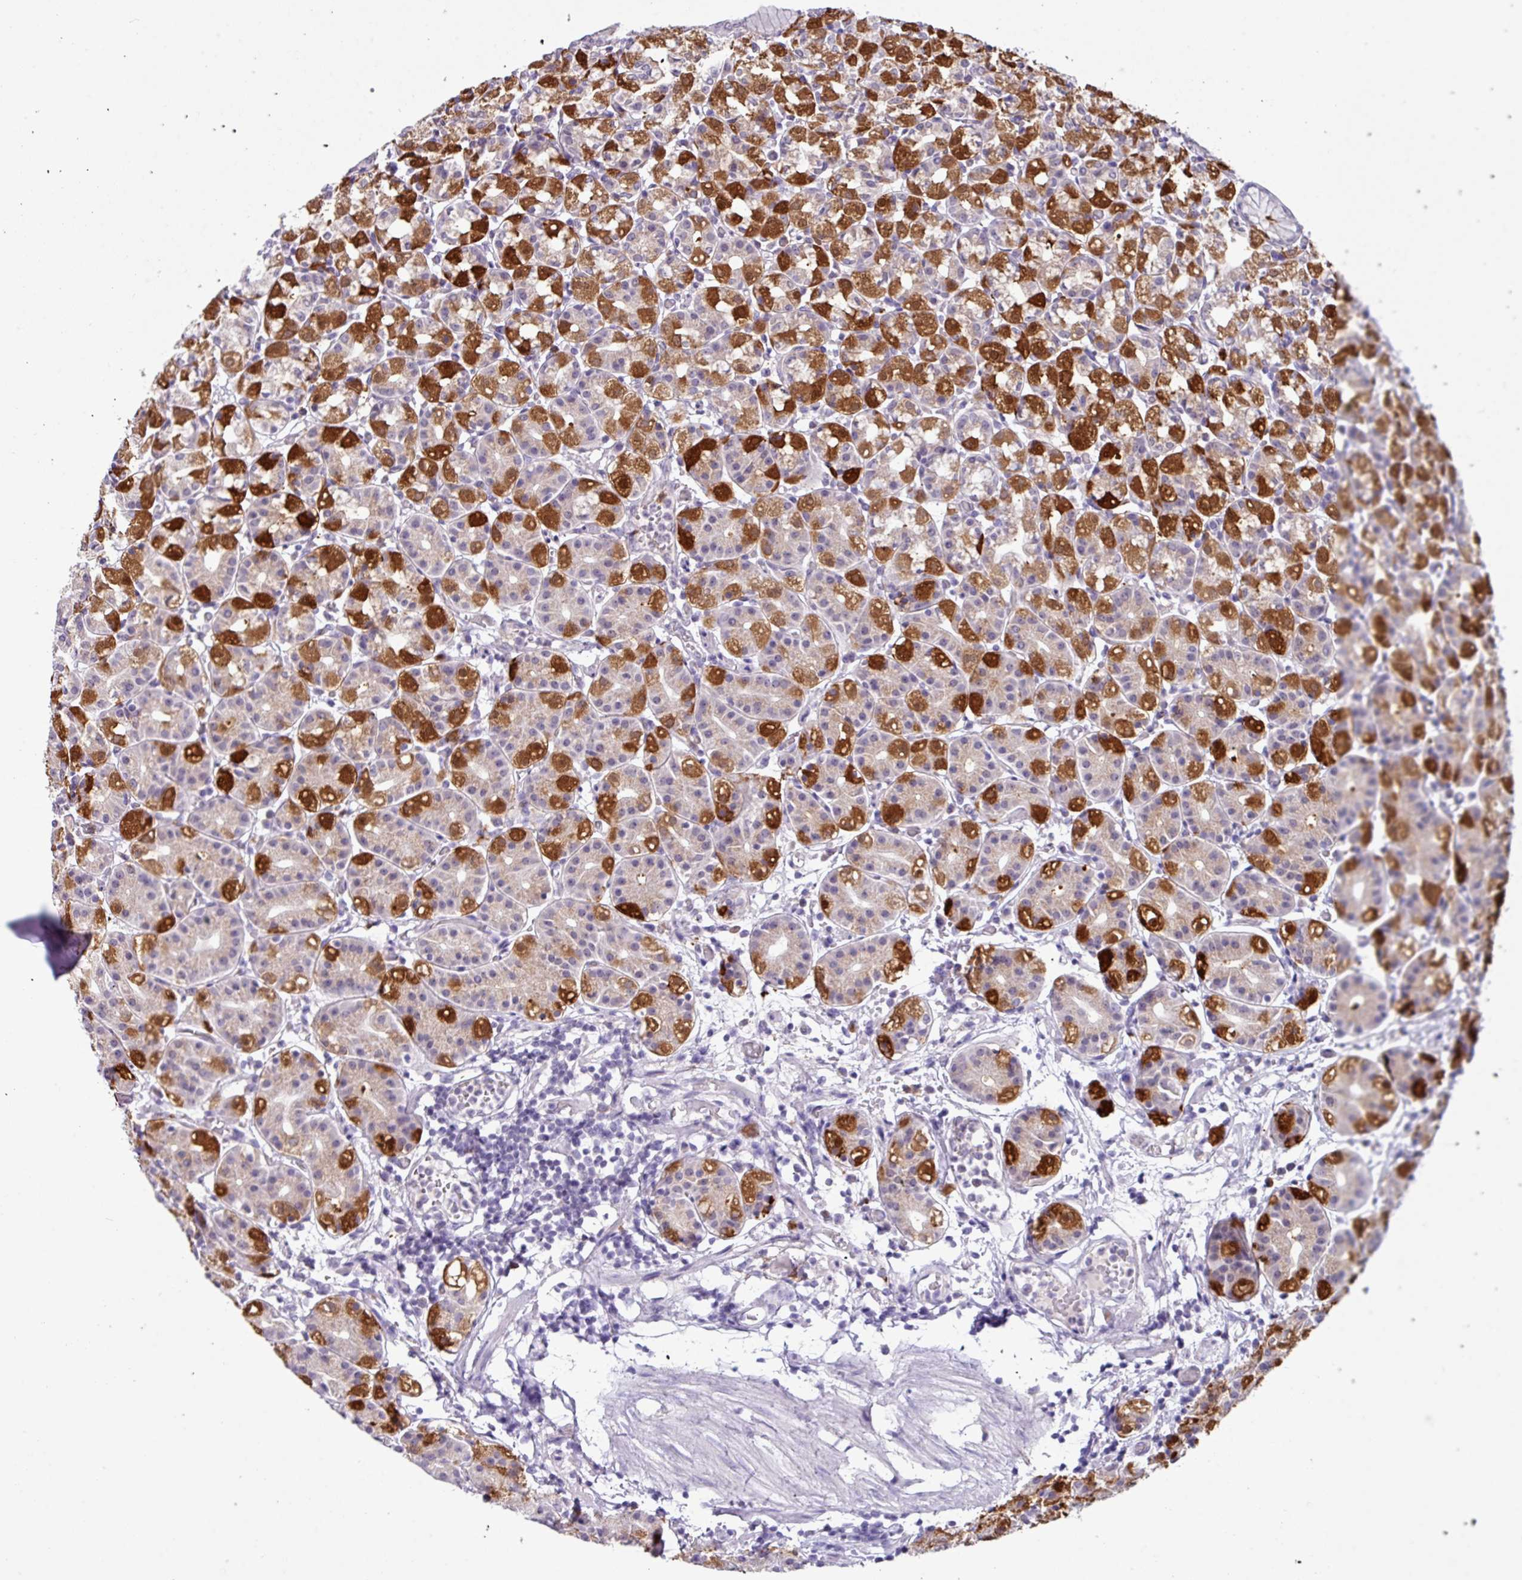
{"staining": {"intensity": "strong", "quantity": "25%-75%", "location": "cytoplasmic/membranous"}, "tissue": "stomach", "cell_type": "Glandular cells", "image_type": "normal", "snomed": [{"axis": "morphology", "description": "Normal tissue, NOS"}, {"axis": "topography", "description": "Stomach"}], "caption": "Immunohistochemical staining of unremarkable human stomach demonstrates 25%-75% levels of strong cytoplasmic/membranous protein staining in about 25%-75% of glandular cells.", "gene": "ZNF524", "patient": {"sex": "female", "age": 57}}